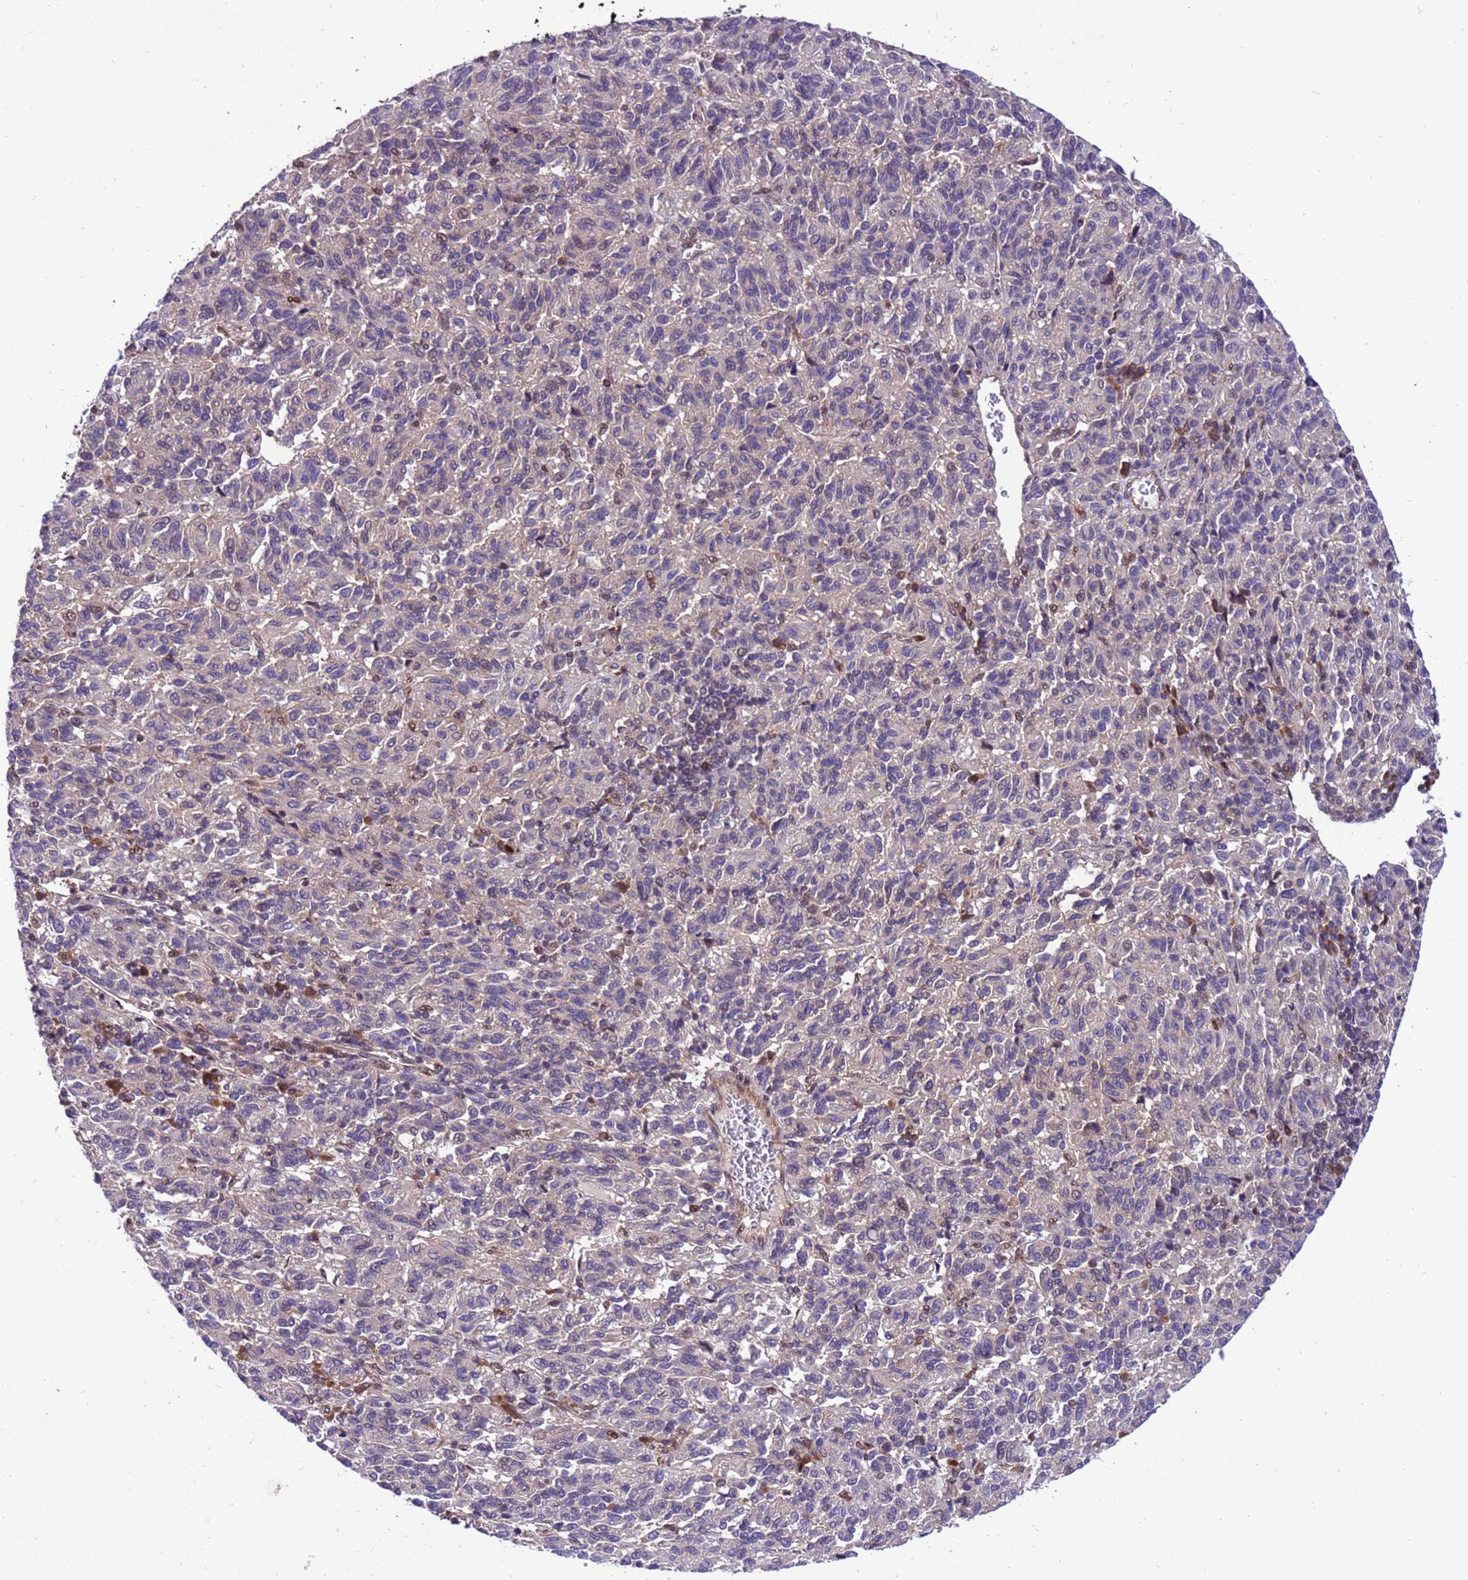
{"staining": {"intensity": "negative", "quantity": "none", "location": "none"}, "tissue": "melanoma", "cell_type": "Tumor cells", "image_type": "cancer", "snomed": [{"axis": "morphology", "description": "Malignant melanoma, Metastatic site"}, {"axis": "topography", "description": "Lung"}], "caption": "IHC micrograph of neoplastic tissue: human melanoma stained with DAB (3,3'-diaminobenzidine) shows no significant protein expression in tumor cells.", "gene": "RASD1", "patient": {"sex": "male", "age": 64}}